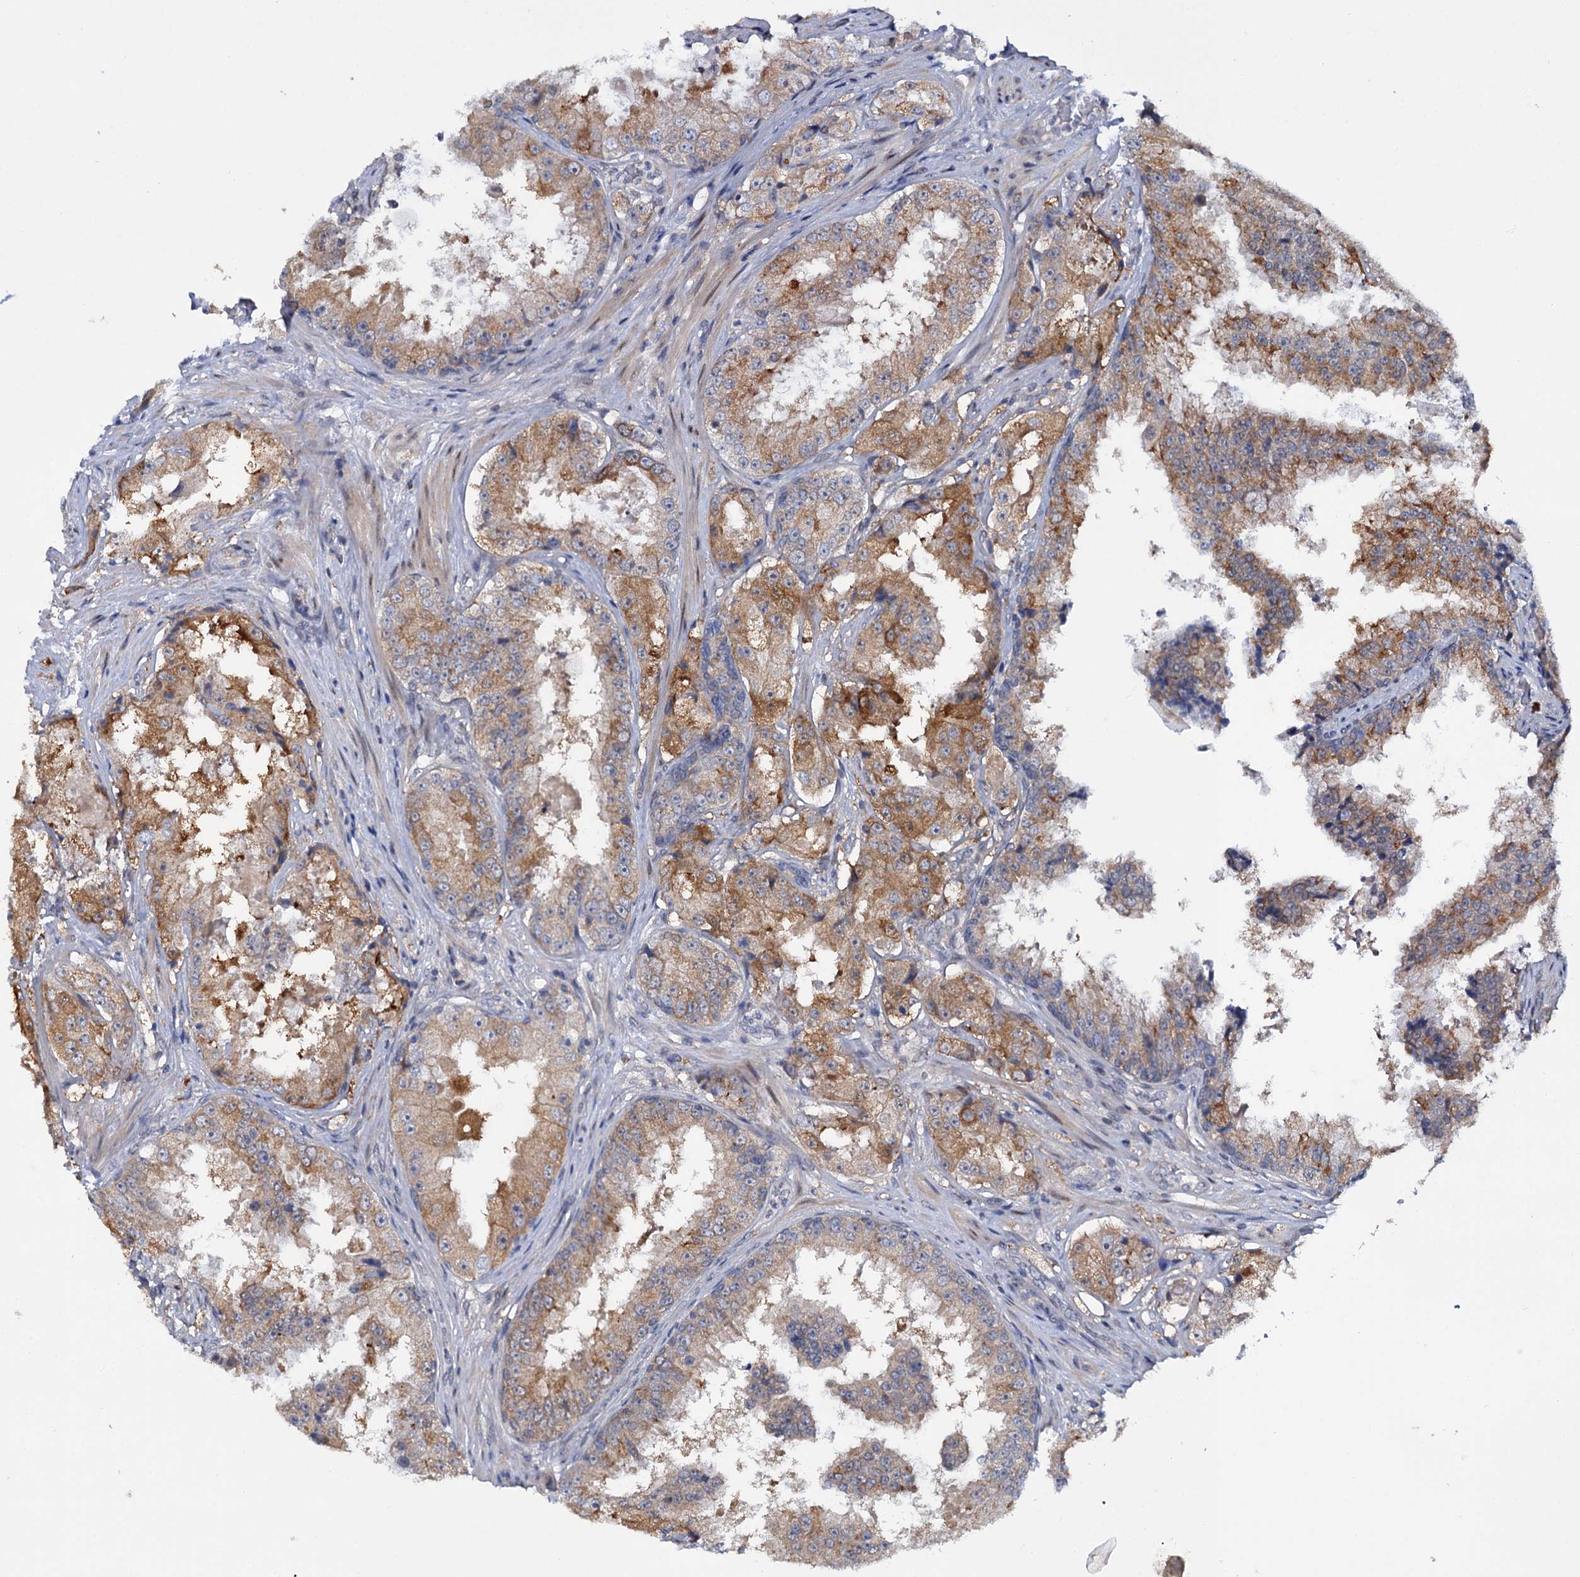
{"staining": {"intensity": "moderate", "quantity": ">75%", "location": "cytoplasmic/membranous"}, "tissue": "prostate cancer", "cell_type": "Tumor cells", "image_type": "cancer", "snomed": [{"axis": "morphology", "description": "Adenocarcinoma, High grade"}, {"axis": "topography", "description": "Prostate"}], "caption": "Immunohistochemistry photomicrograph of prostate cancer (high-grade adenocarcinoma) stained for a protein (brown), which reveals medium levels of moderate cytoplasmic/membranous expression in about >75% of tumor cells.", "gene": "MID1IP1", "patient": {"sex": "male", "age": 73}}